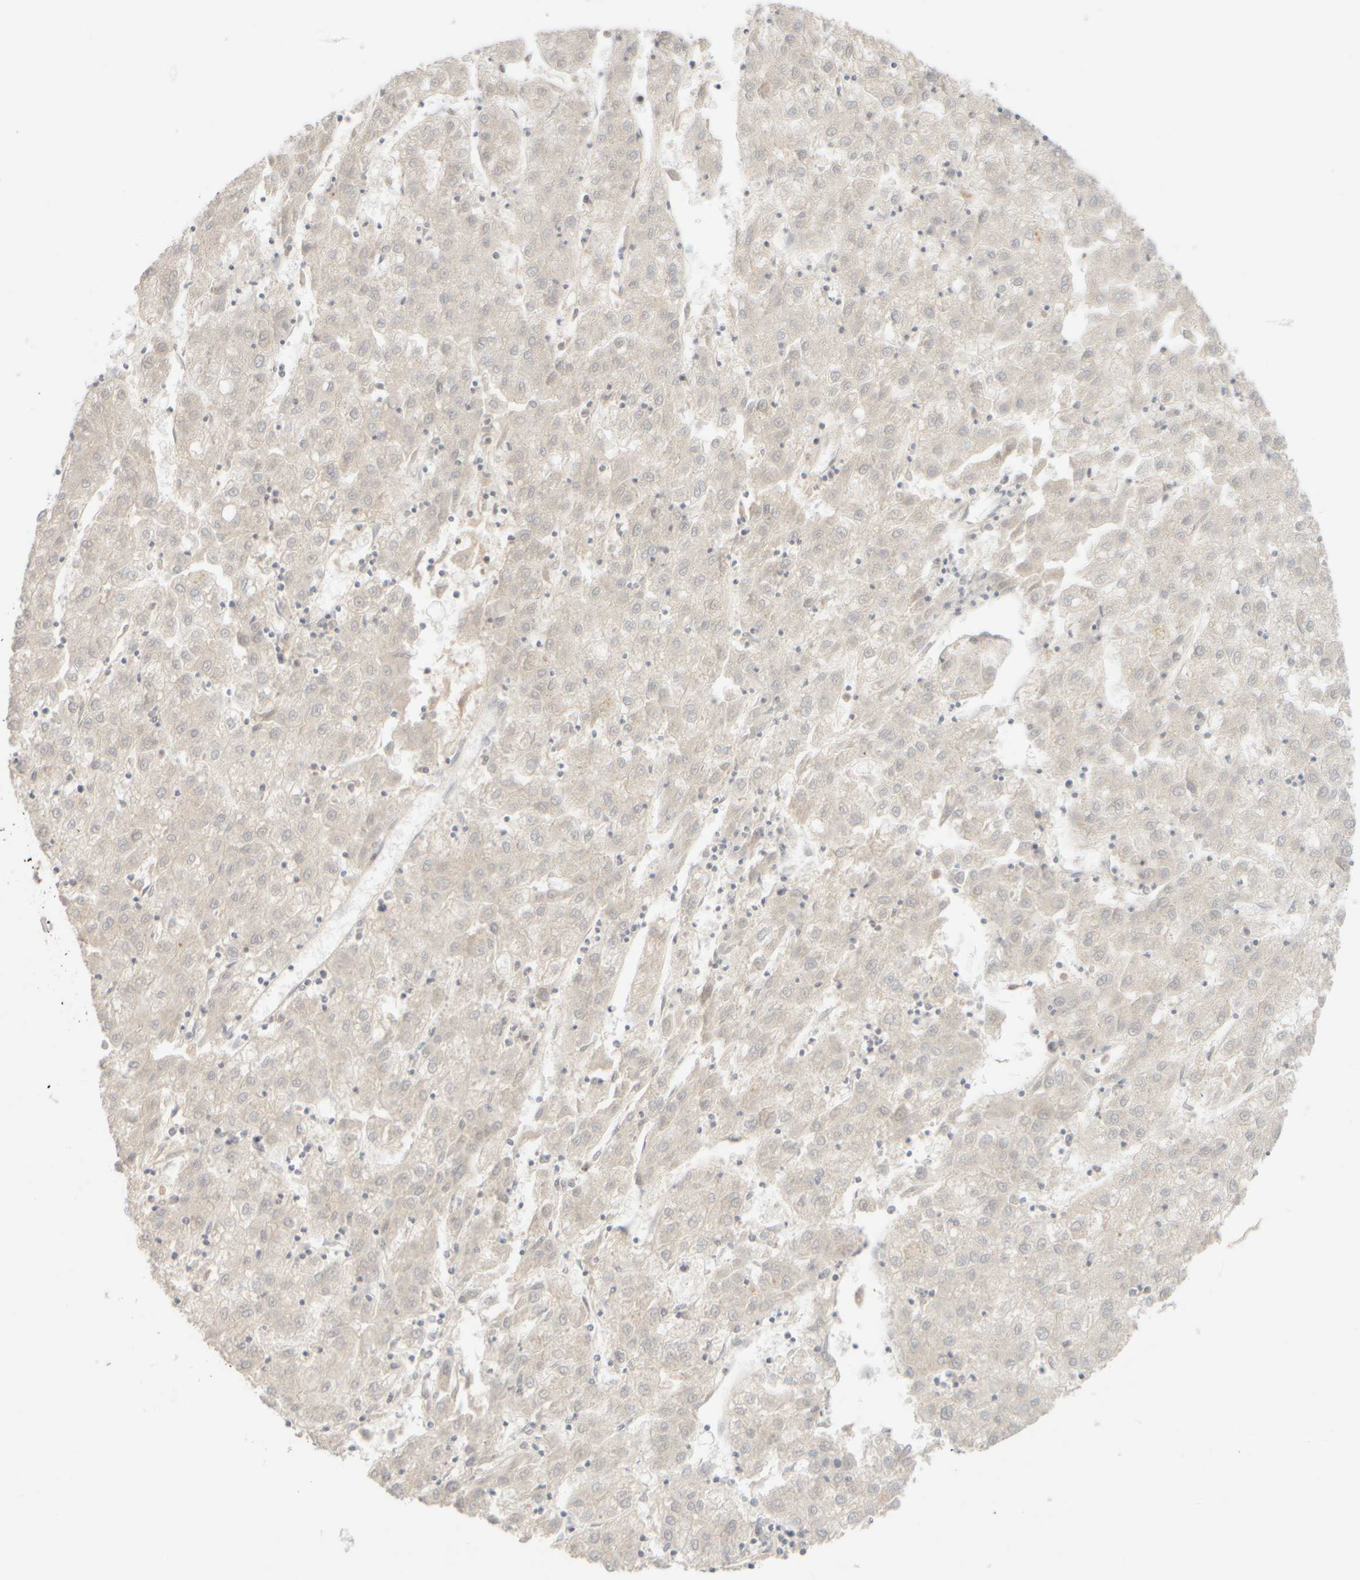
{"staining": {"intensity": "negative", "quantity": "none", "location": "none"}, "tissue": "liver cancer", "cell_type": "Tumor cells", "image_type": "cancer", "snomed": [{"axis": "morphology", "description": "Carcinoma, Hepatocellular, NOS"}, {"axis": "topography", "description": "Liver"}], "caption": "This photomicrograph is of liver cancer (hepatocellular carcinoma) stained with immunohistochemistry to label a protein in brown with the nuclei are counter-stained blue. There is no expression in tumor cells.", "gene": "SNTB1", "patient": {"sex": "male", "age": 72}}